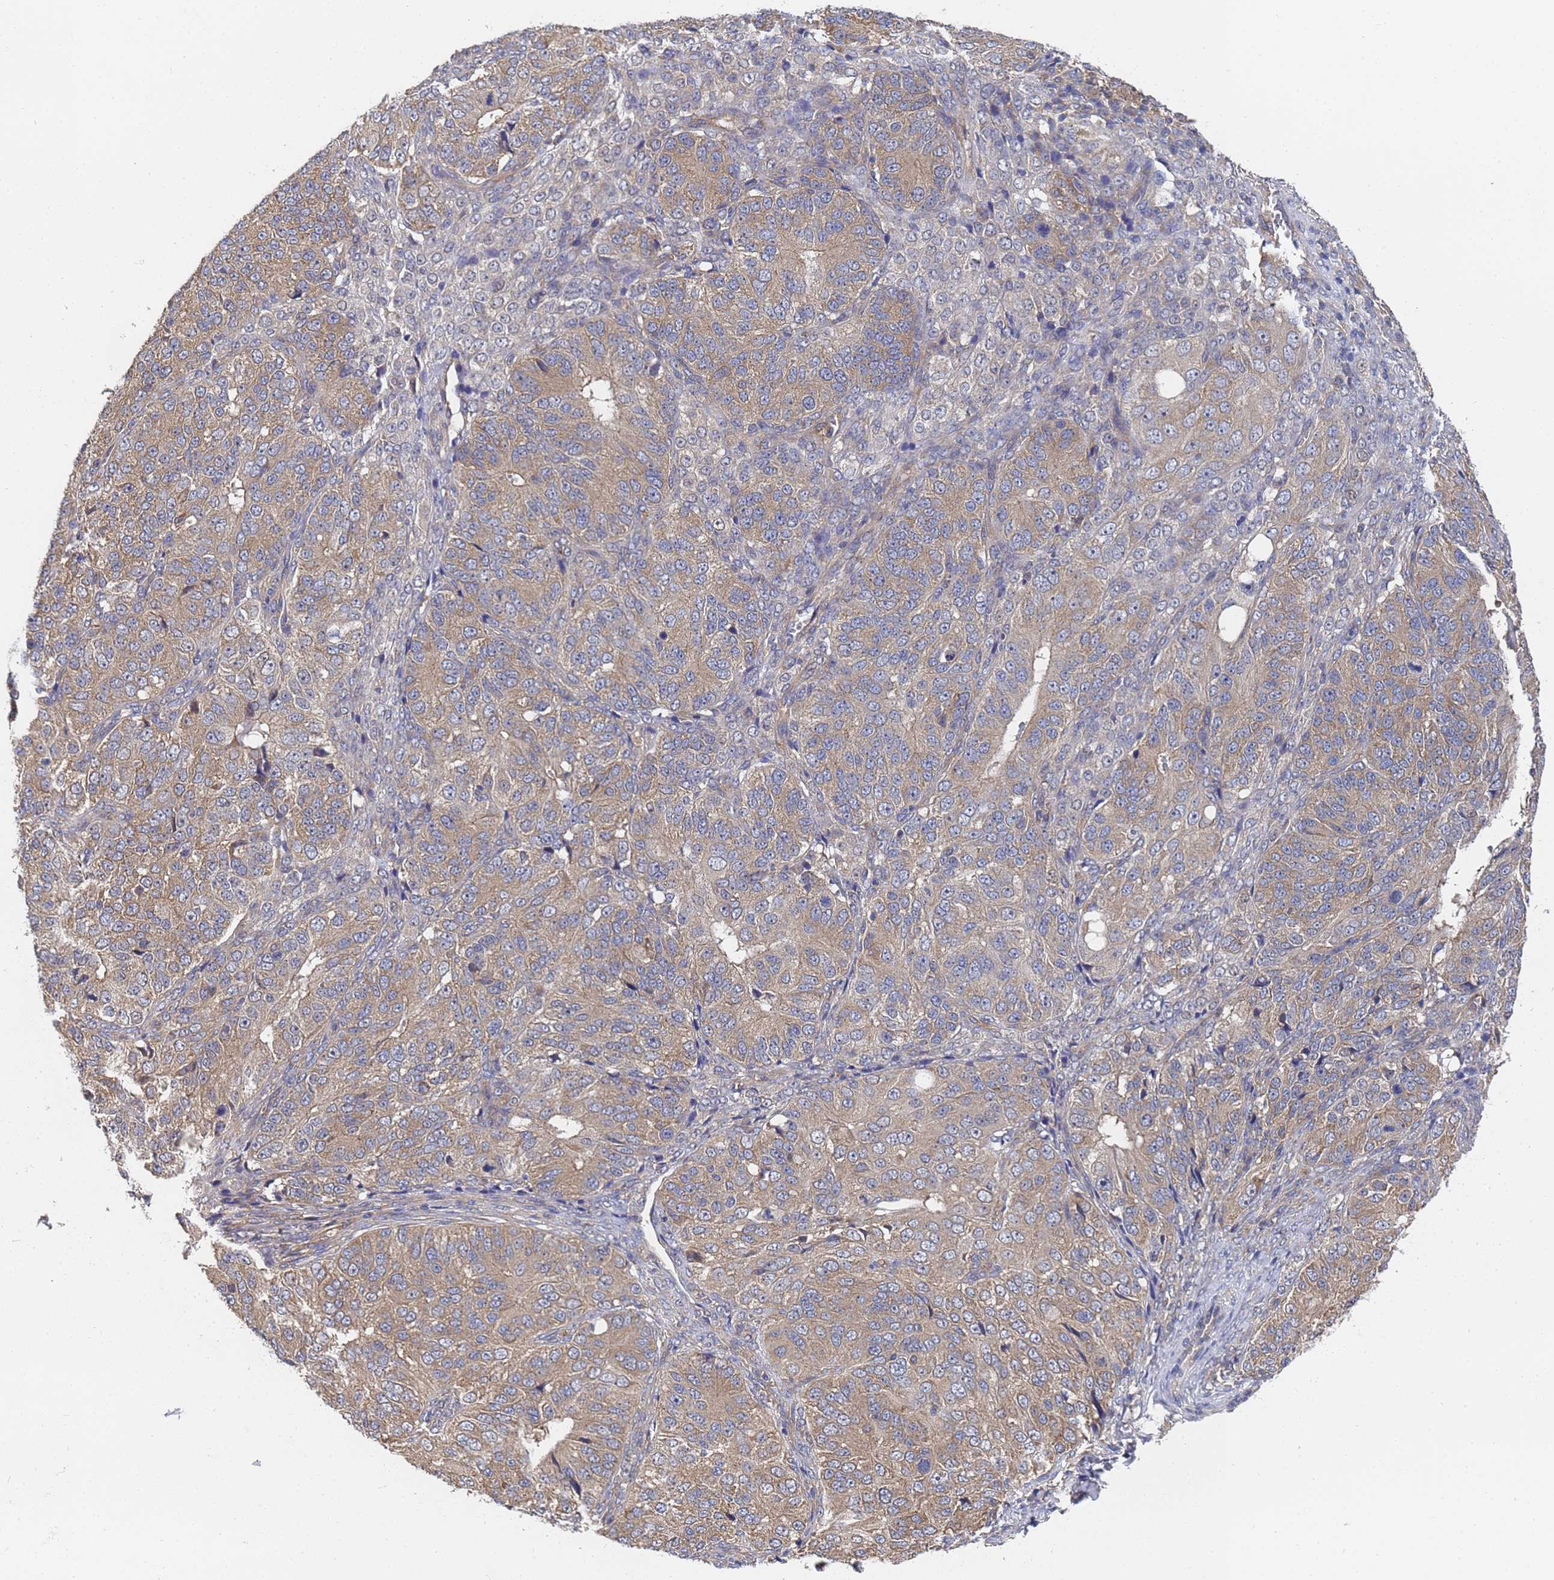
{"staining": {"intensity": "weak", "quantity": ">75%", "location": "cytoplasmic/membranous"}, "tissue": "ovarian cancer", "cell_type": "Tumor cells", "image_type": "cancer", "snomed": [{"axis": "morphology", "description": "Carcinoma, endometroid"}, {"axis": "topography", "description": "Ovary"}], "caption": "IHC image of ovarian cancer stained for a protein (brown), which displays low levels of weak cytoplasmic/membranous positivity in about >75% of tumor cells.", "gene": "ALS2CL", "patient": {"sex": "female", "age": 51}}